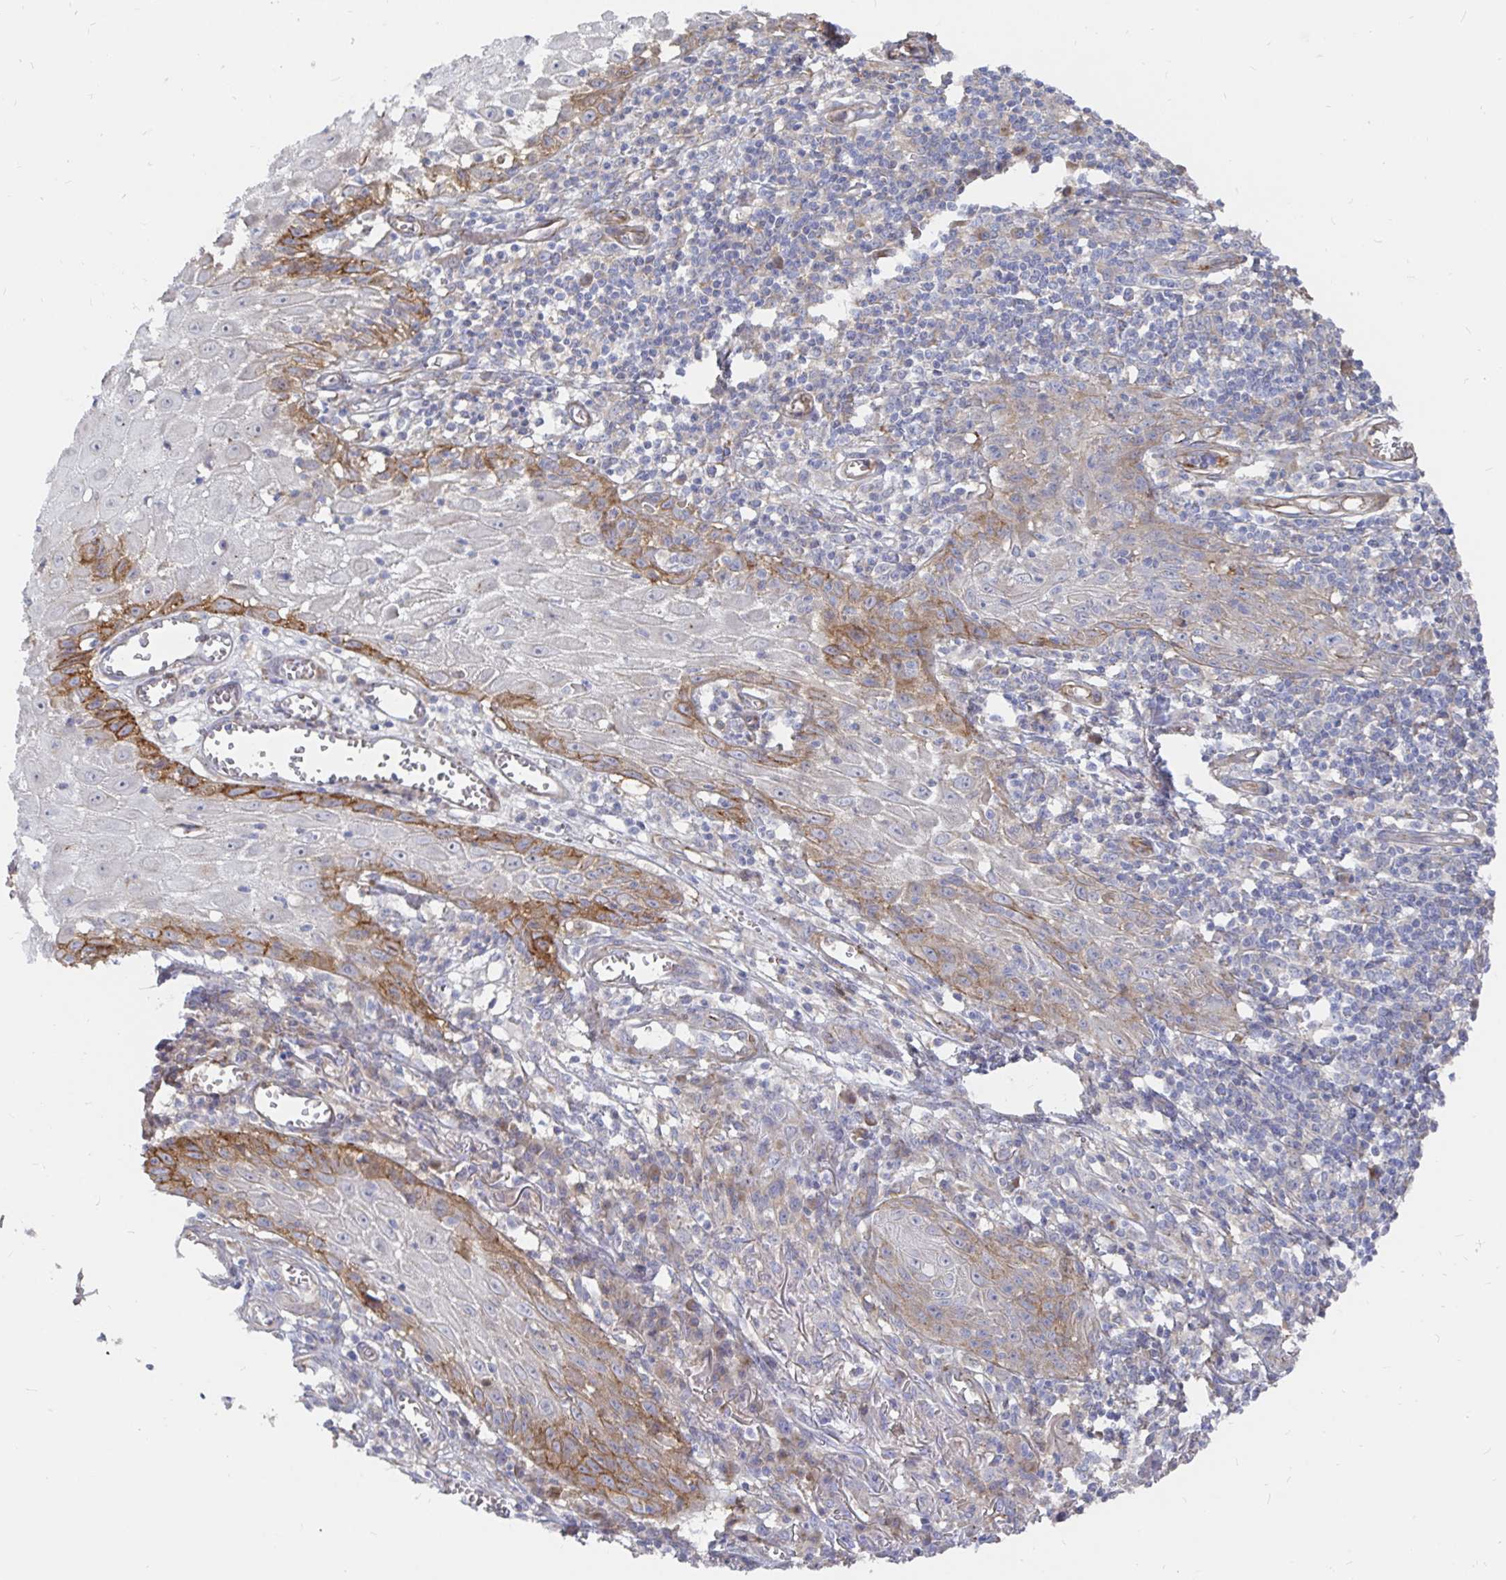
{"staining": {"intensity": "moderate", "quantity": "<25%", "location": "cytoplasmic/membranous"}, "tissue": "skin cancer", "cell_type": "Tumor cells", "image_type": "cancer", "snomed": [{"axis": "morphology", "description": "Squamous cell carcinoma, NOS"}, {"axis": "topography", "description": "Skin"}], "caption": "There is low levels of moderate cytoplasmic/membranous positivity in tumor cells of skin squamous cell carcinoma, as demonstrated by immunohistochemical staining (brown color).", "gene": "KCTD19", "patient": {"sex": "female", "age": 73}}